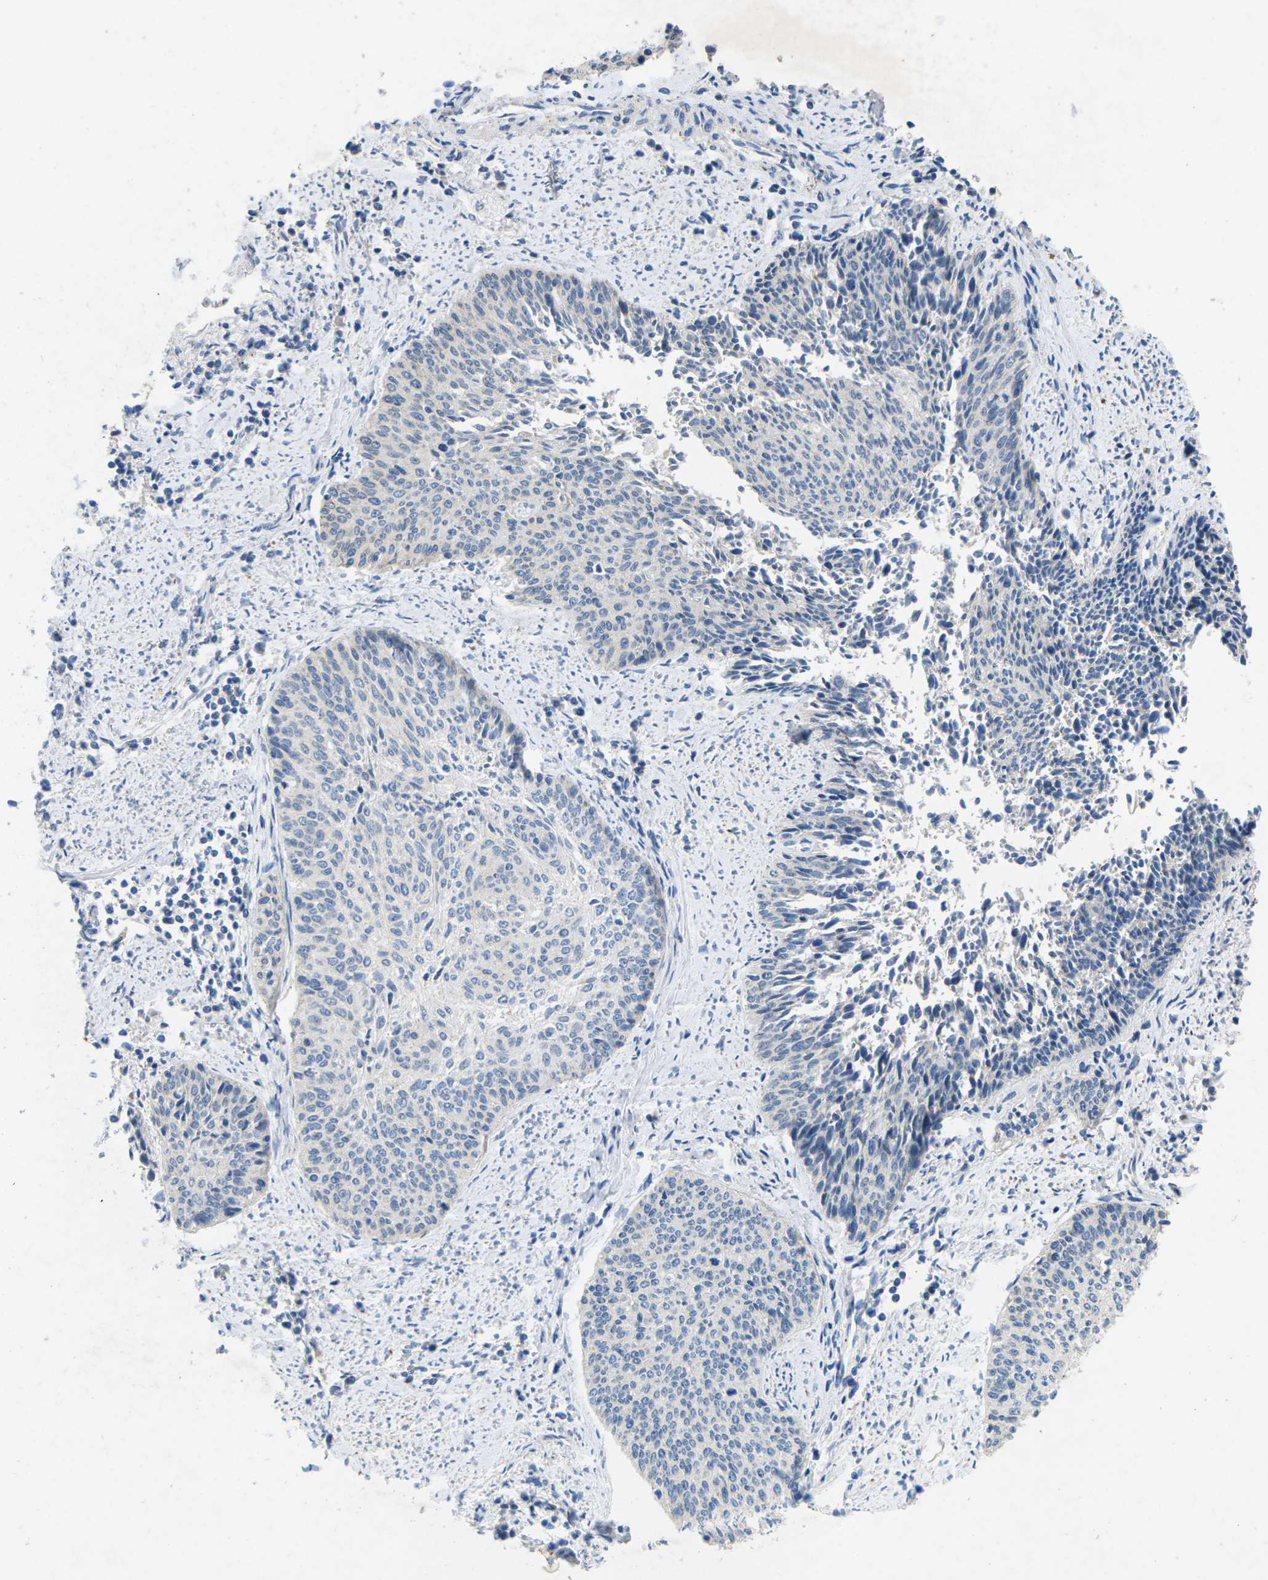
{"staining": {"intensity": "negative", "quantity": "none", "location": "none"}, "tissue": "cervical cancer", "cell_type": "Tumor cells", "image_type": "cancer", "snomed": [{"axis": "morphology", "description": "Squamous cell carcinoma, NOS"}, {"axis": "topography", "description": "Cervix"}], "caption": "Cervical cancer (squamous cell carcinoma) was stained to show a protein in brown. There is no significant staining in tumor cells. (Stains: DAB IHC with hematoxylin counter stain, Microscopy: brightfield microscopy at high magnification).", "gene": "PDCD6IP", "patient": {"sex": "female", "age": 55}}